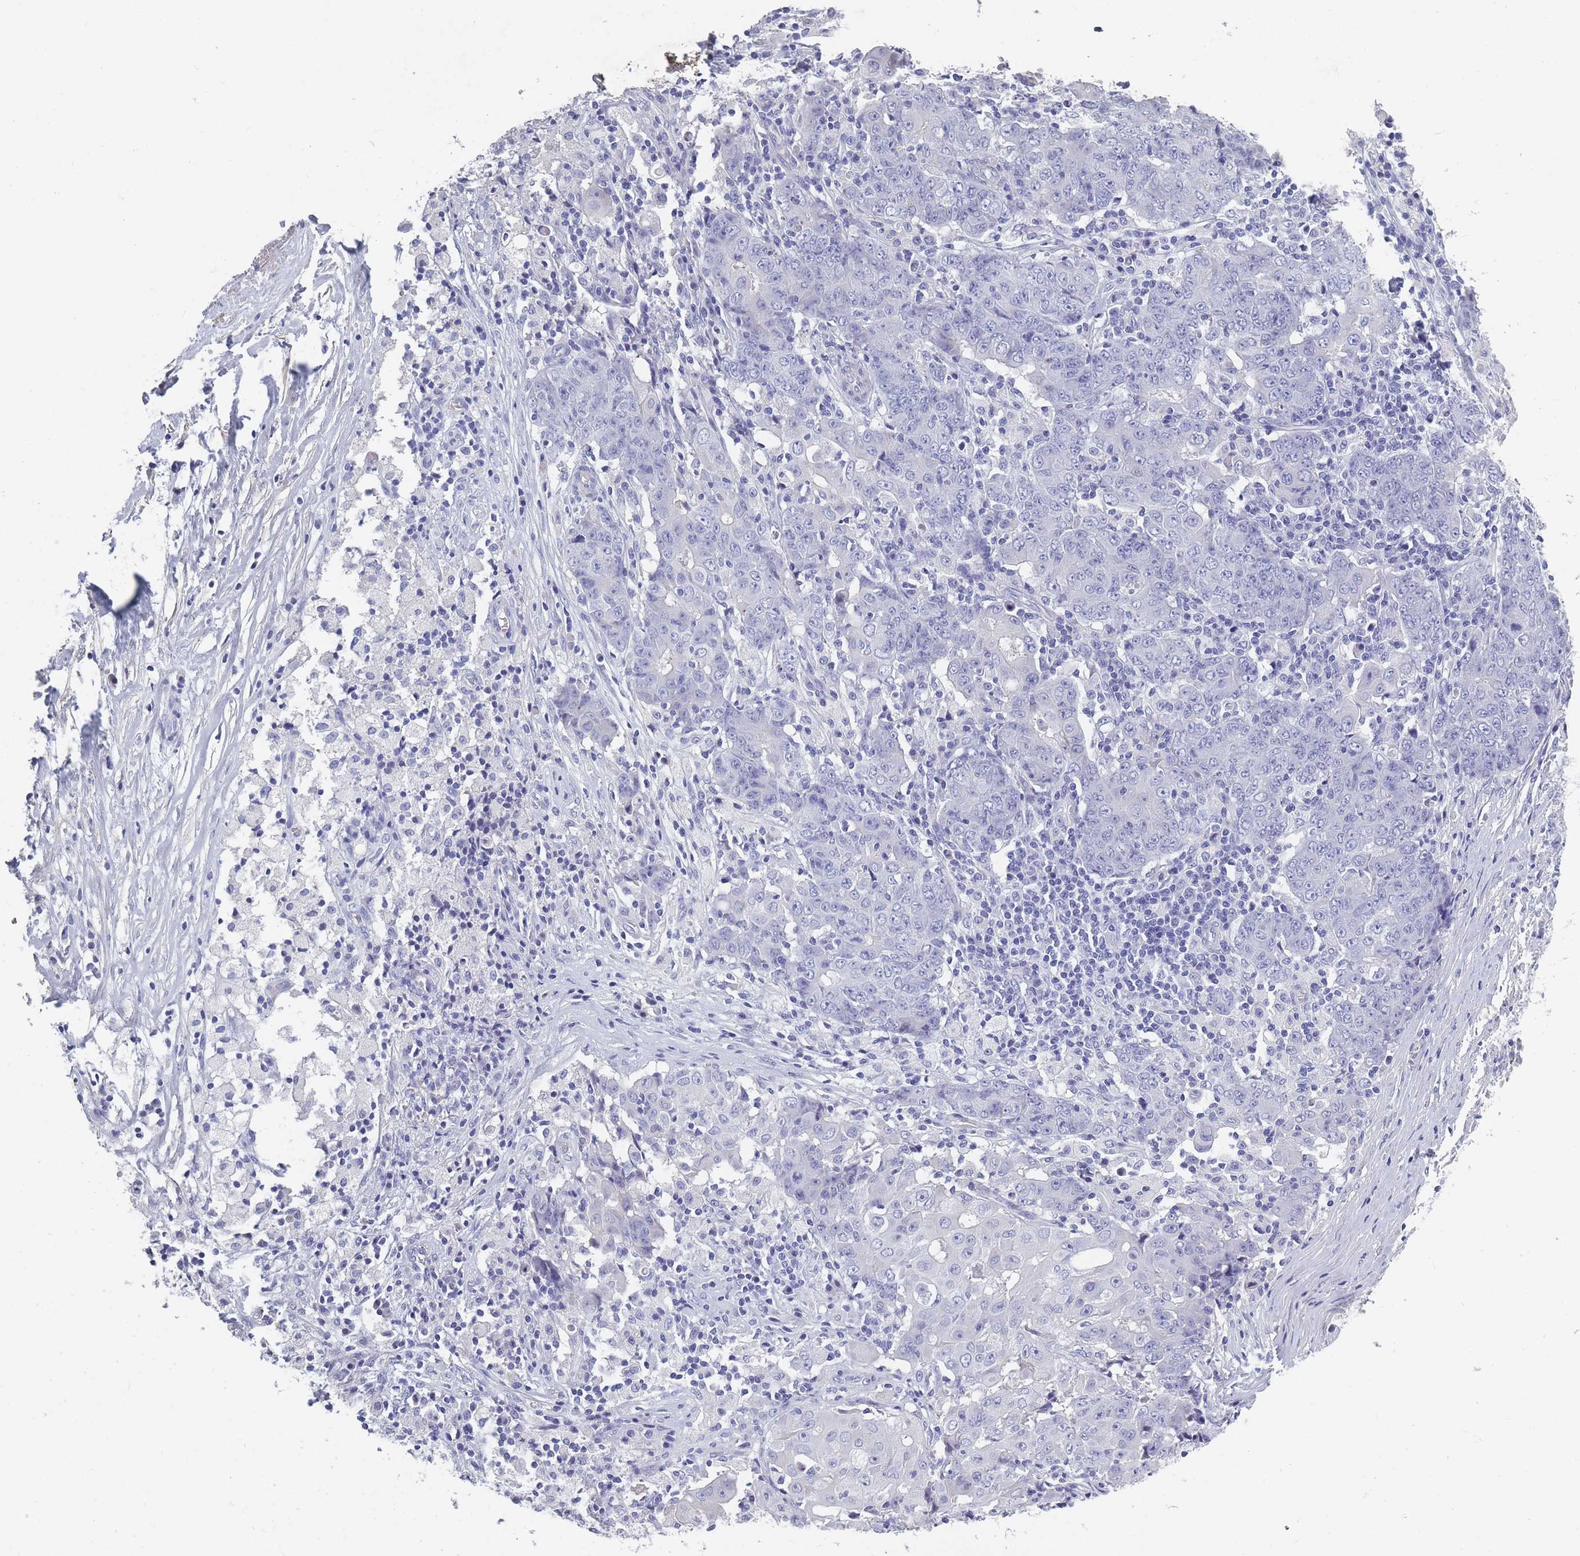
{"staining": {"intensity": "negative", "quantity": "none", "location": "none"}, "tissue": "ovarian cancer", "cell_type": "Tumor cells", "image_type": "cancer", "snomed": [{"axis": "morphology", "description": "Carcinoma, endometroid"}, {"axis": "topography", "description": "Ovary"}], "caption": "Immunohistochemical staining of human ovarian cancer shows no significant expression in tumor cells.", "gene": "OR4C5", "patient": {"sex": "female", "age": 42}}